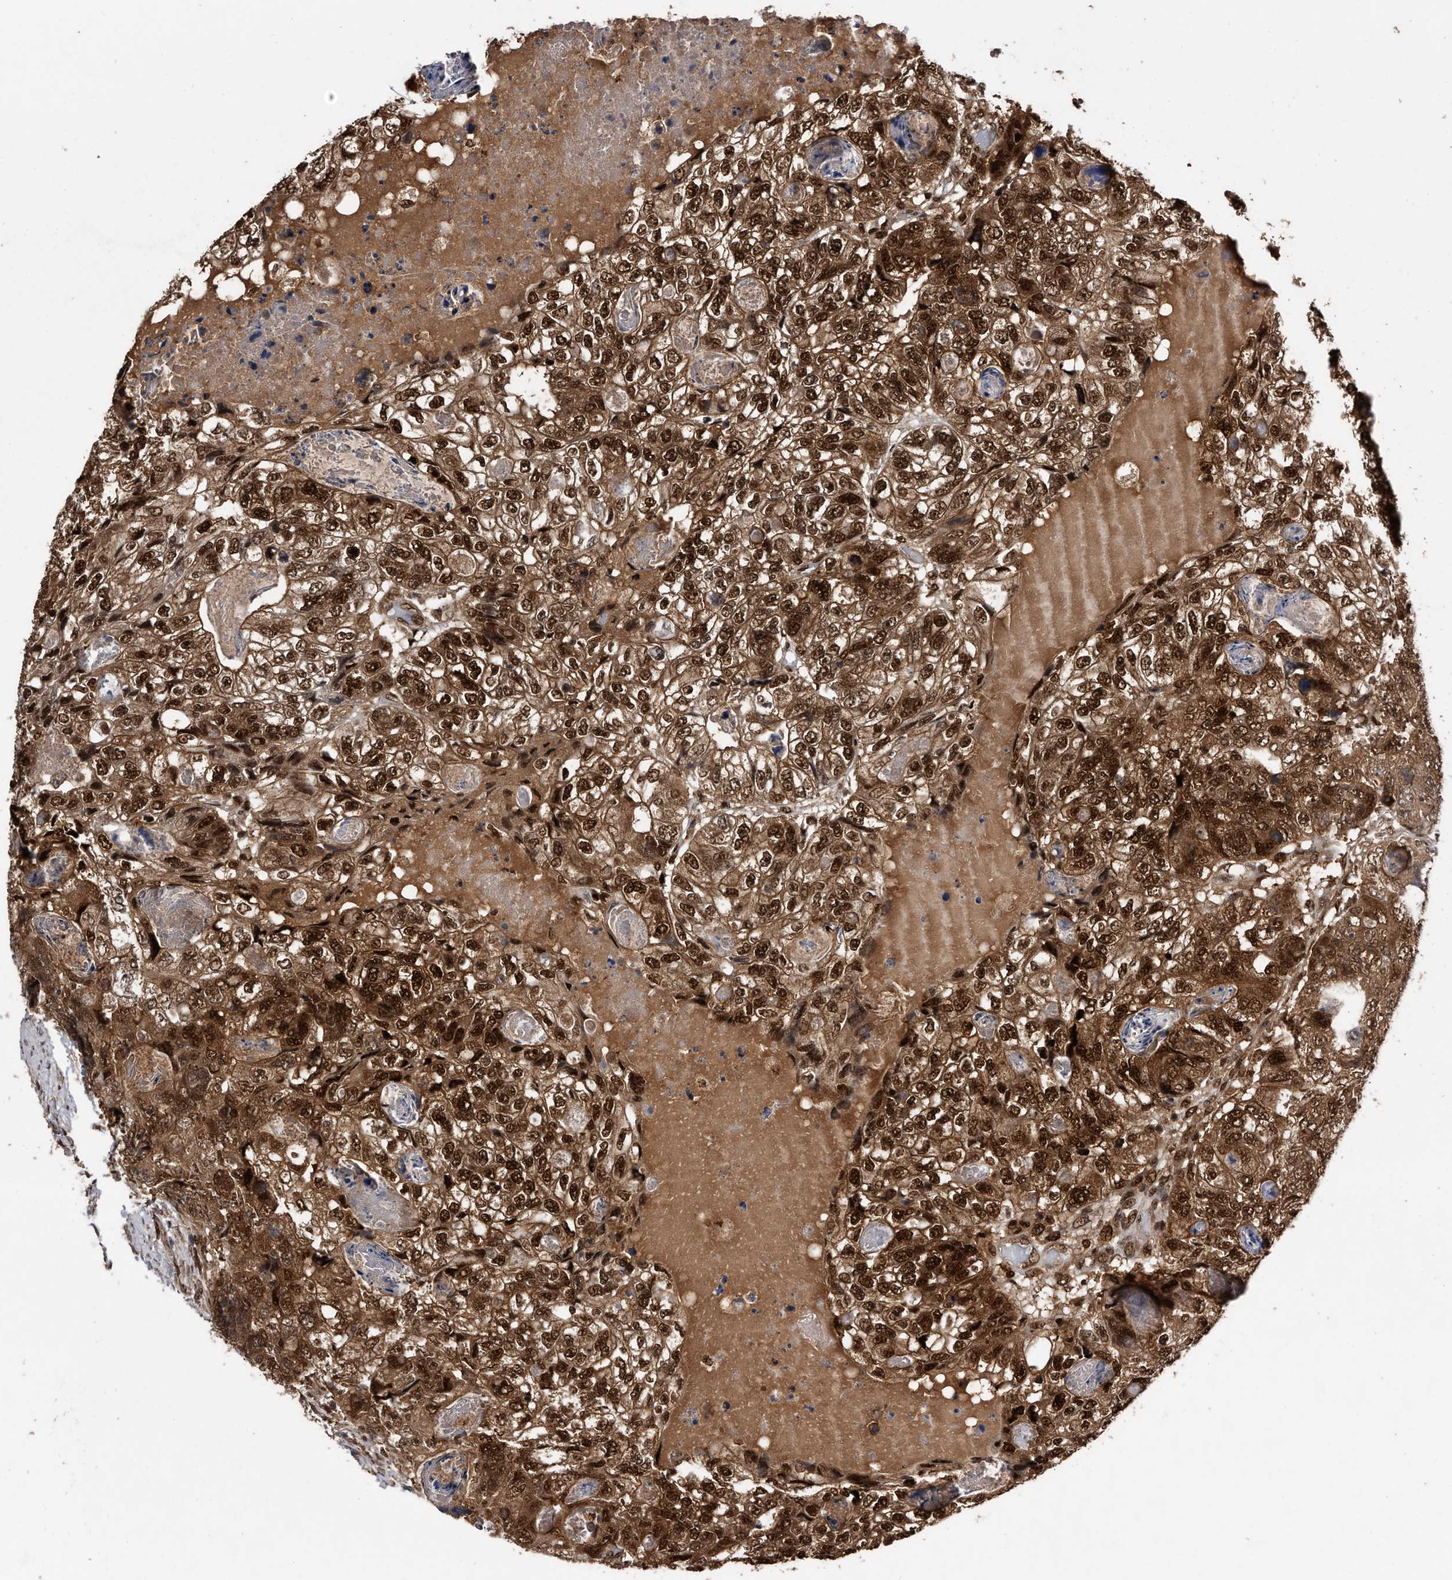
{"staining": {"intensity": "strong", "quantity": ">75%", "location": "cytoplasmic/membranous,nuclear"}, "tissue": "colorectal cancer", "cell_type": "Tumor cells", "image_type": "cancer", "snomed": [{"axis": "morphology", "description": "Adenocarcinoma, NOS"}, {"axis": "topography", "description": "Rectum"}], "caption": "Colorectal adenocarcinoma stained for a protein shows strong cytoplasmic/membranous and nuclear positivity in tumor cells.", "gene": "RAD23B", "patient": {"sex": "male", "age": 59}}